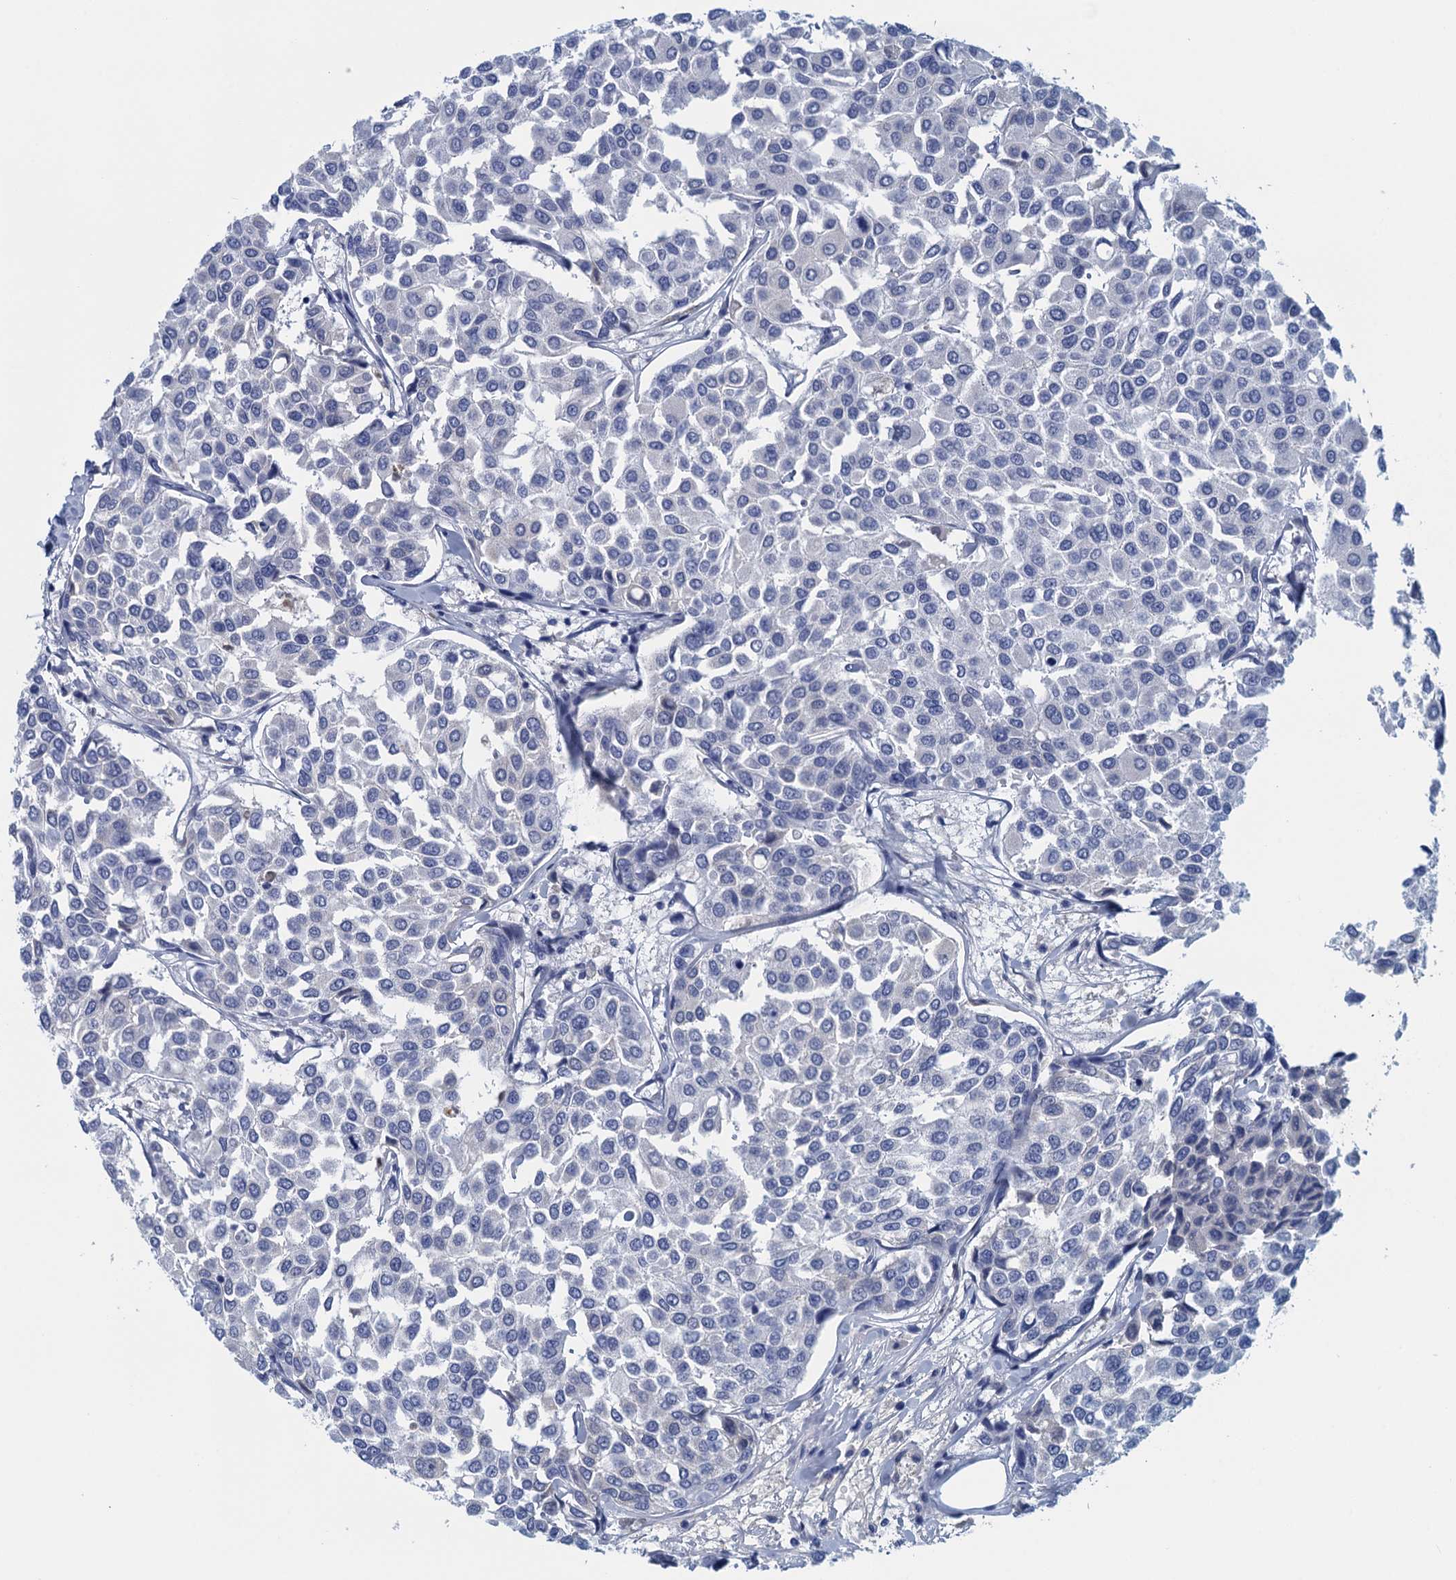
{"staining": {"intensity": "negative", "quantity": "none", "location": "none"}, "tissue": "breast cancer", "cell_type": "Tumor cells", "image_type": "cancer", "snomed": [{"axis": "morphology", "description": "Duct carcinoma"}, {"axis": "topography", "description": "Breast"}], "caption": "This is a photomicrograph of immunohistochemistry (IHC) staining of breast cancer, which shows no positivity in tumor cells.", "gene": "CYP51A1", "patient": {"sex": "female", "age": 55}}